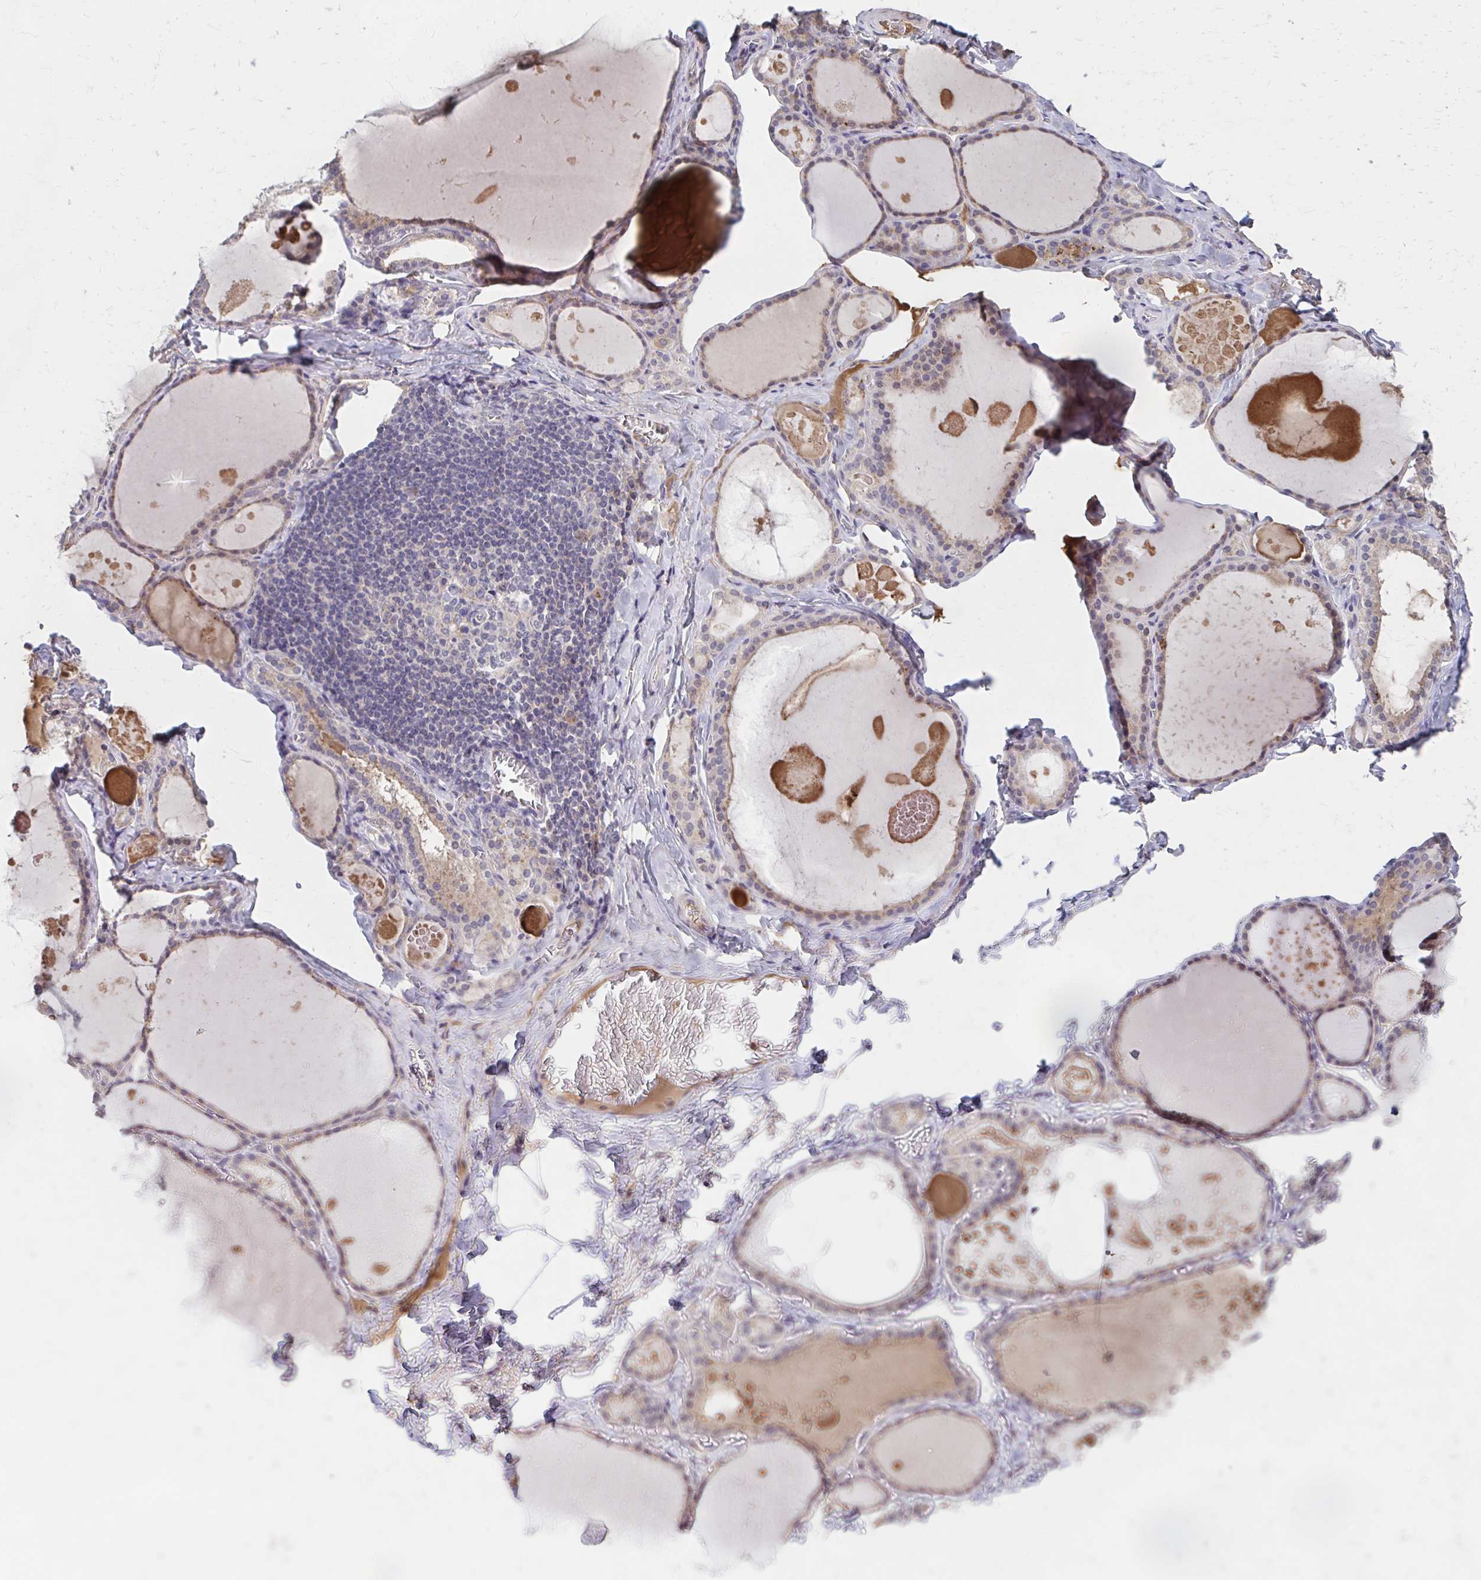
{"staining": {"intensity": "weak", "quantity": "25%-75%", "location": "cytoplasmic/membranous"}, "tissue": "thyroid gland", "cell_type": "Glandular cells", "image_type": "normal", "snomed": [{"axis": "morphology", "description": "Normal tissue, NOS"}, {"axis": "topography", "description": "Thyroid gland"}], "caption": "IHC micrograph of normal thyroid gland stained for a protein (brown), which reveals low levels of weak cytoplasmic/membranous positivity in approximately 25%-75% of glandular cells.", "gene": "HMGCS2", "patient": {"sex": "male", "age": 56}}